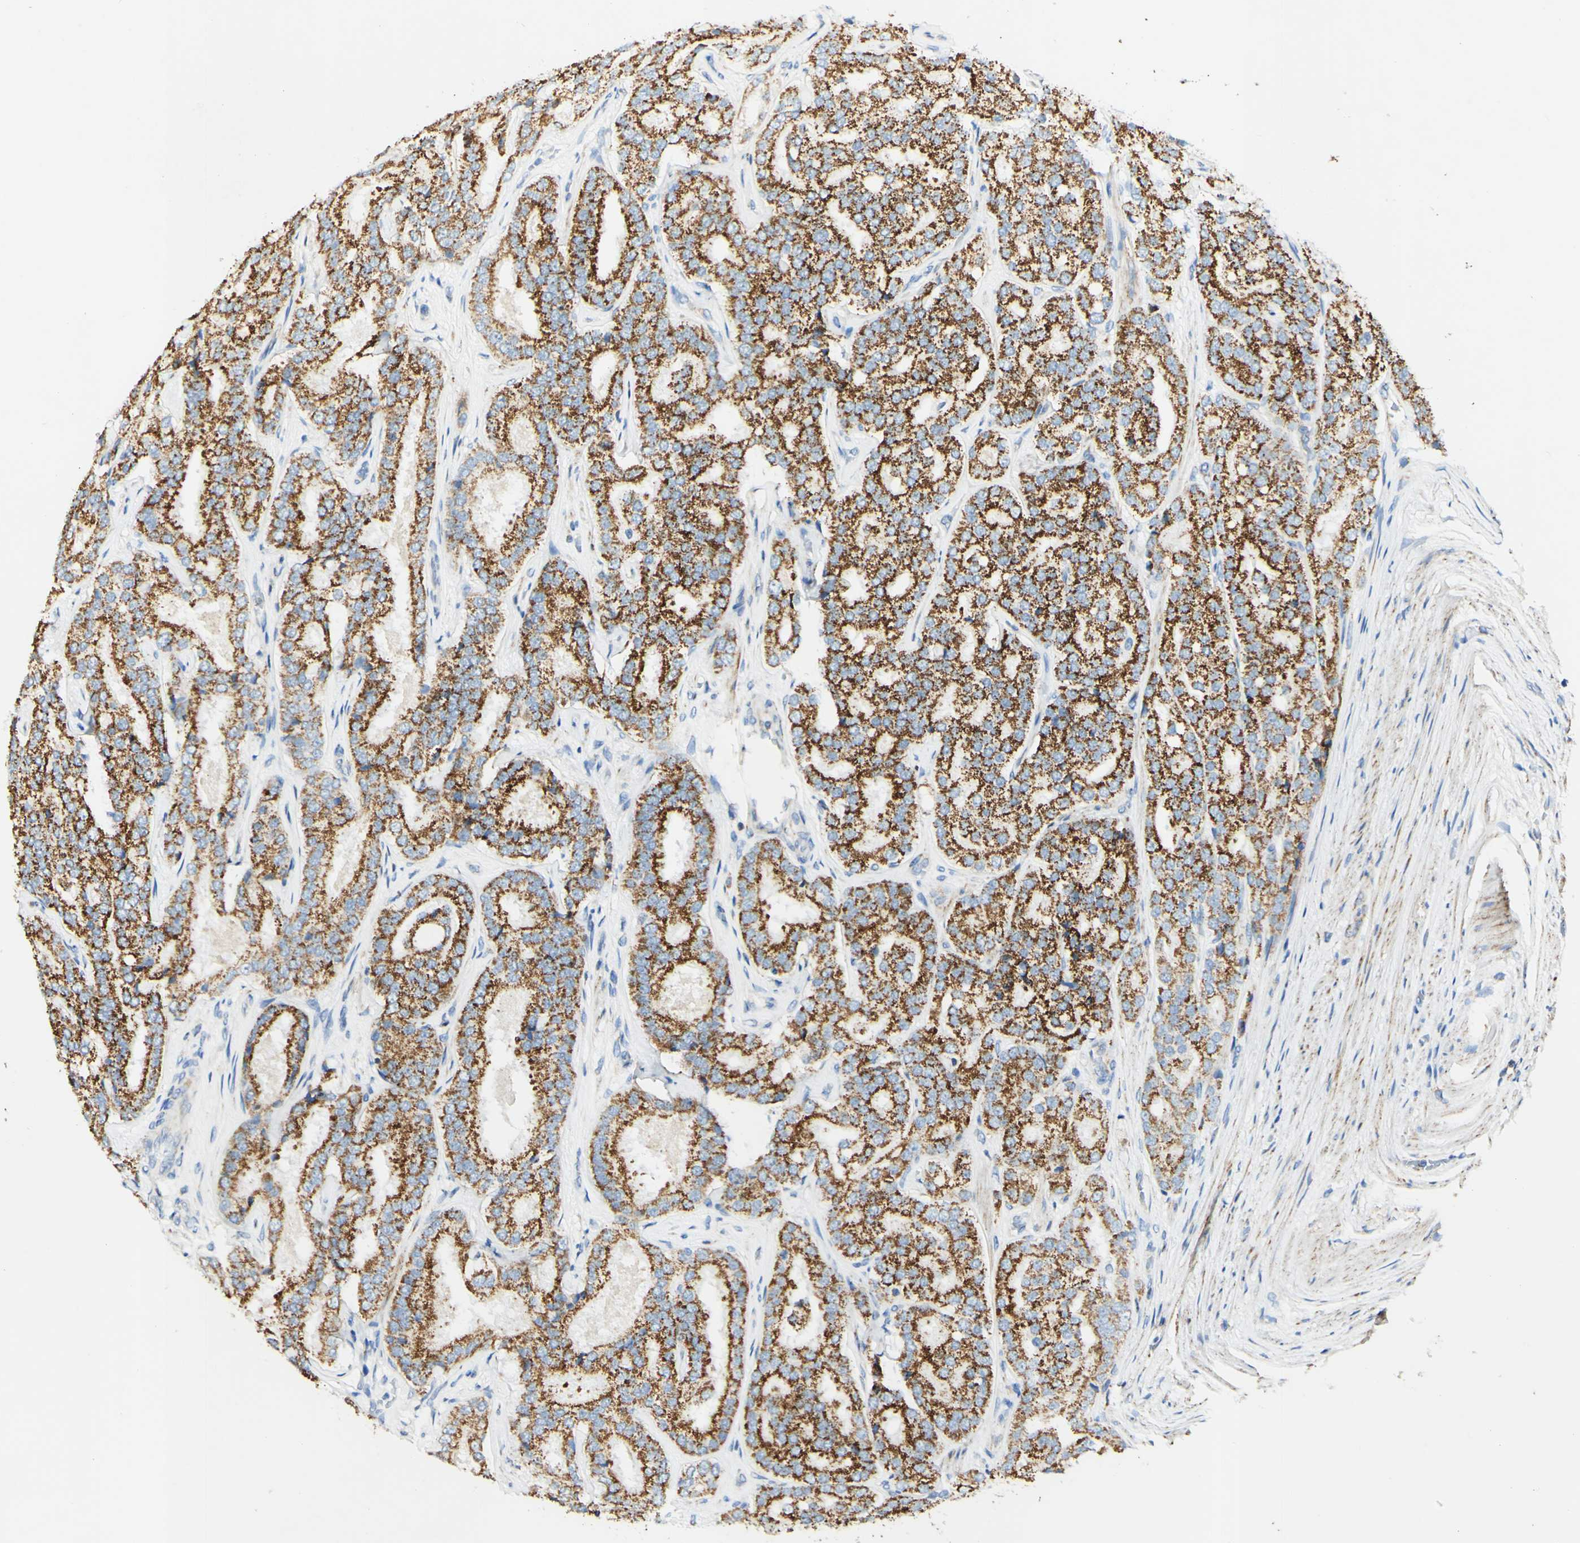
{"staining": {"intensity": "strong", "quantity": ">75%", "location": "cytoplasmic/membranous"}, "tissue": "prostate cancer", "cell_type": "Tumor cells", "image_type": "cancer", "snomed": [{"axis": "morphology", "description": "Adenocarcinoma, High grade"}, {"axis": "topography", "description": "Prostate"}], "caption": "Strong cytoplasmic/membranous positivity for a protein is identified in about >75% of tumor cells of prostate cancer (adenocarcinoma (high-grade)) using immunohistochemistry (IHC).", "gene": "OXCT1", "patient": {"sex": "male", "age": 65}}